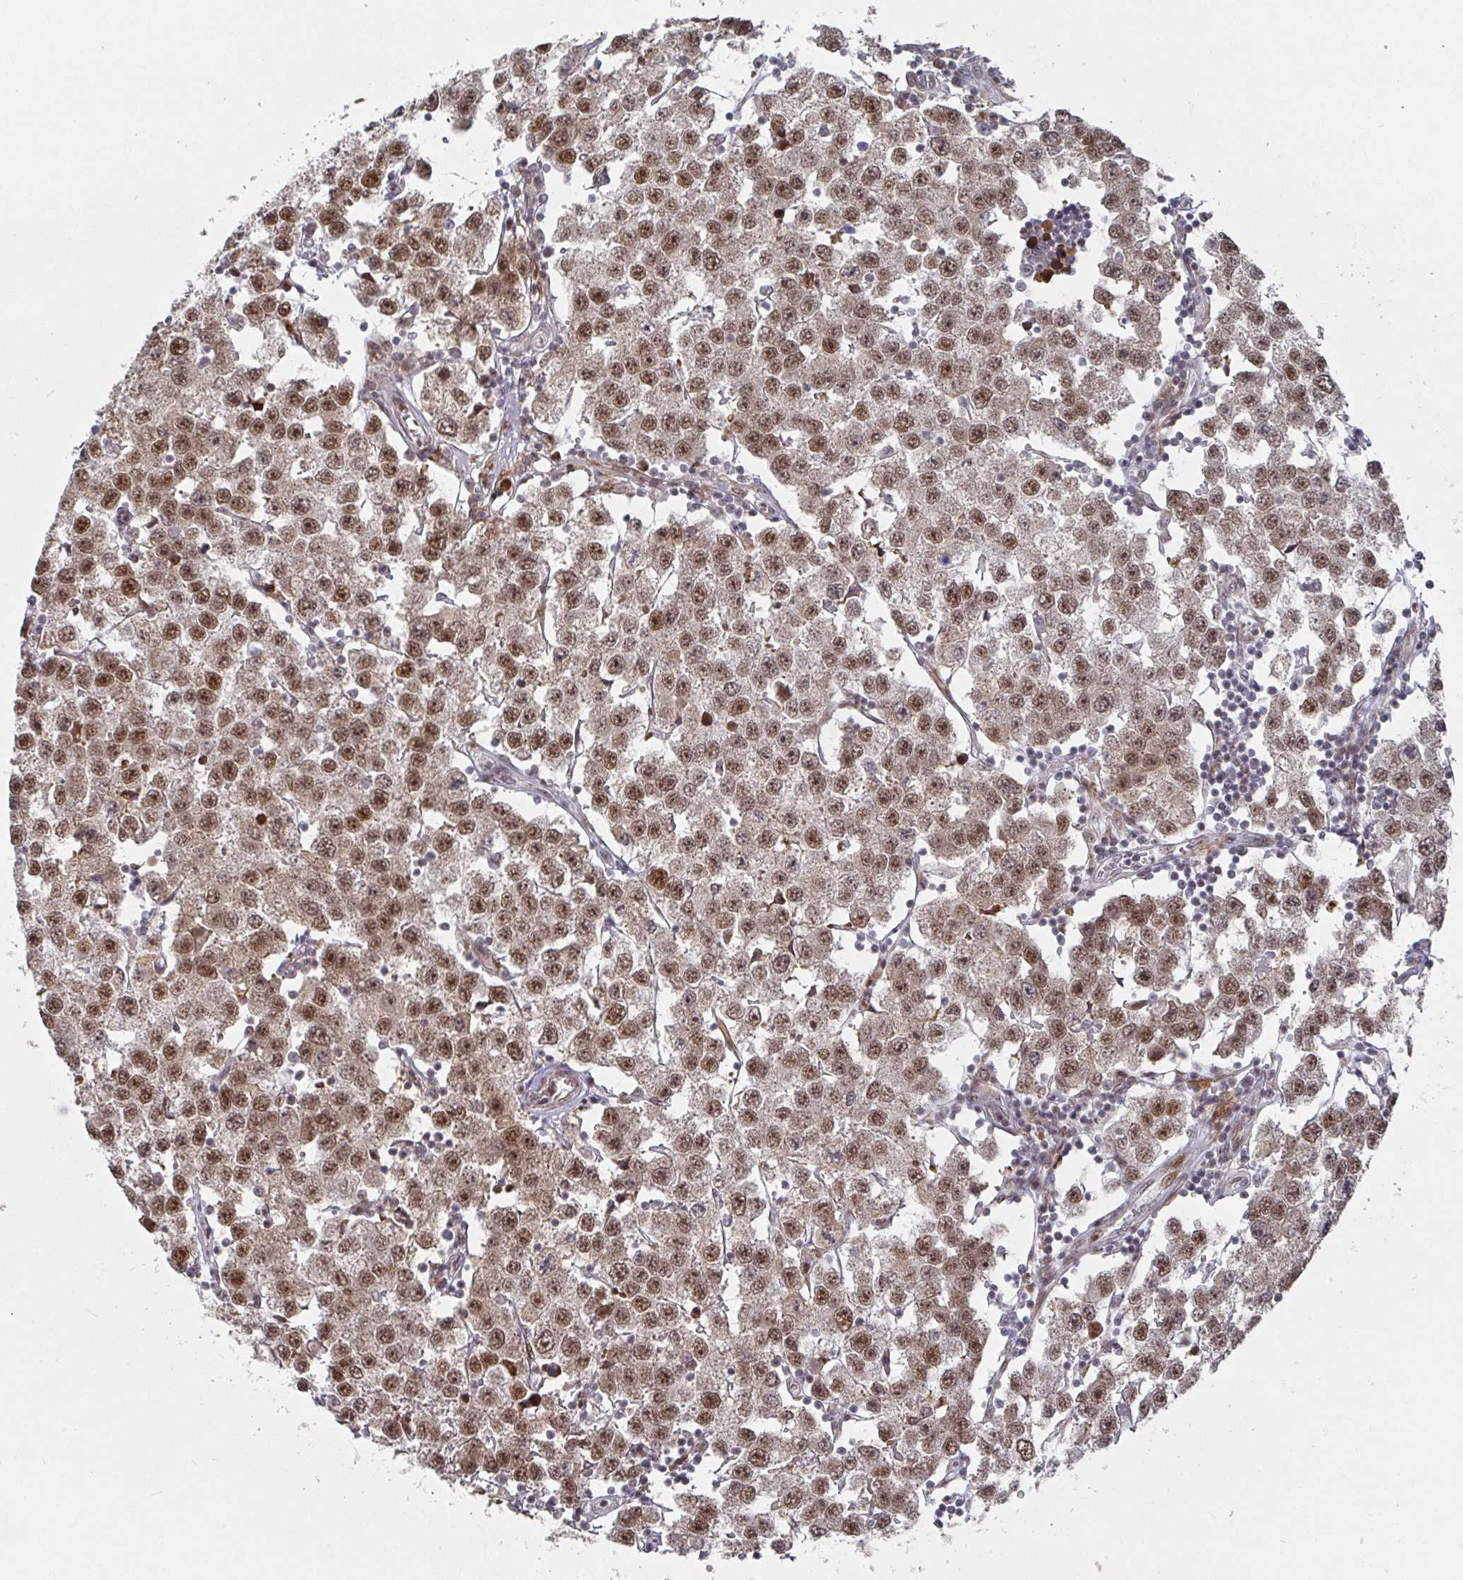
{"staining": {"intensity": "moderate", "quantity": ">75%", "location": "nuclear"}, "tissue": "testis cancer", "cell_type": "Tumor cells", "image_type": "cancer", "snomed": [{"axis": "morphology", "description": "Seminoma, NOS"}, {"axis": "topography", "description": "Testis"}], "caption": "Approximately >75% of tumor cells in human testis cancer exhibit moderate nuclear protein expression as visualized by brown immunohistochemical staining.", "gene": "RBBP5", "patient": {"sex": "male", "age": 34}}